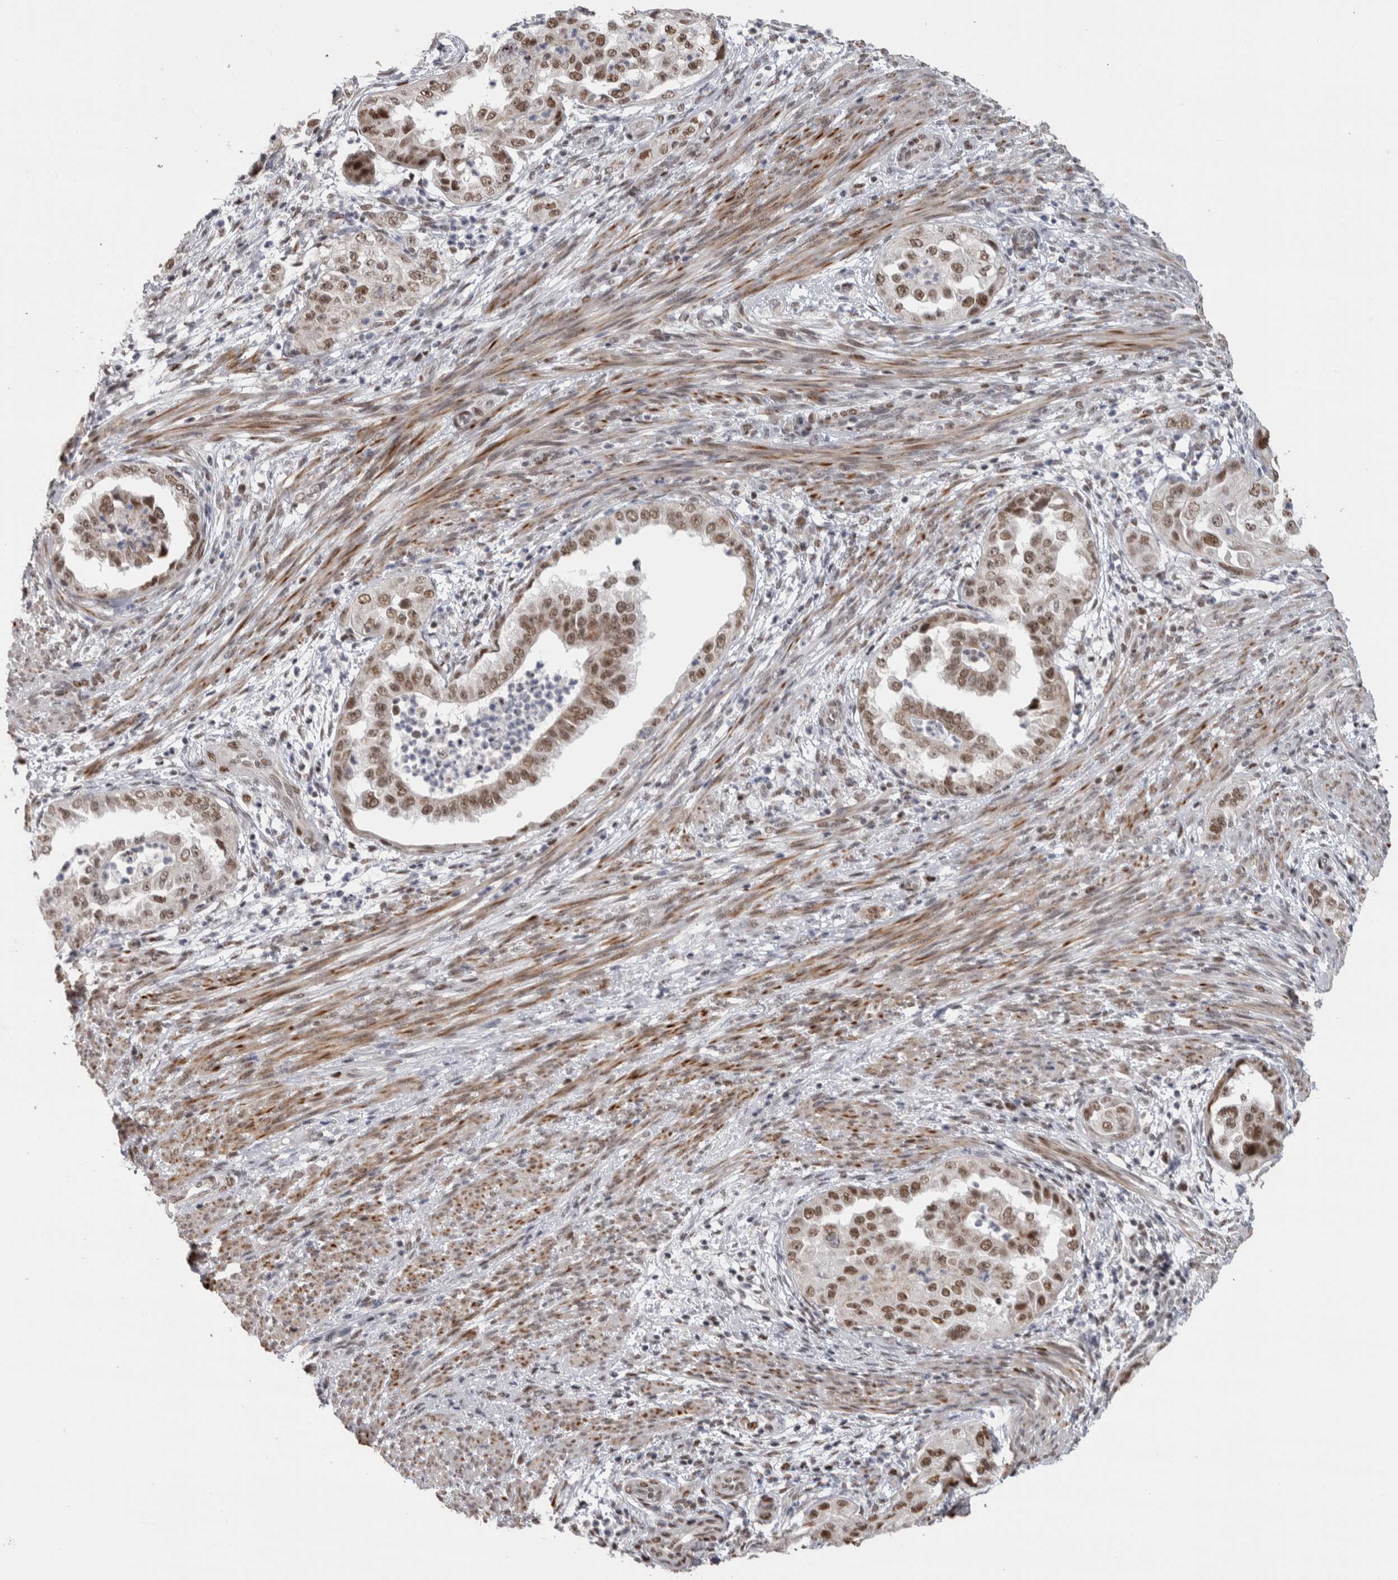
{"staining": {"intensity": "moderate", "quantity": ">75%", "location": "nuclear"}, "tissue": "endometrial cancer", "cell_type": "Tumor cells", "image_type": "cancer", "snomed": [{"axis": "morphology", "description": "Adenocarcinoma, NOS"}, {"axis": "topography", "description": "Endometrium"}], "caption": "Human endometrial cancer (adenocarcinoma) stained for a protein (brown) demonstrates moderate nuclear positive staining in approximately >75% of tumor cells.", "gene": "HEXIM2", "patient": {"sex": "female", "age": 85}}